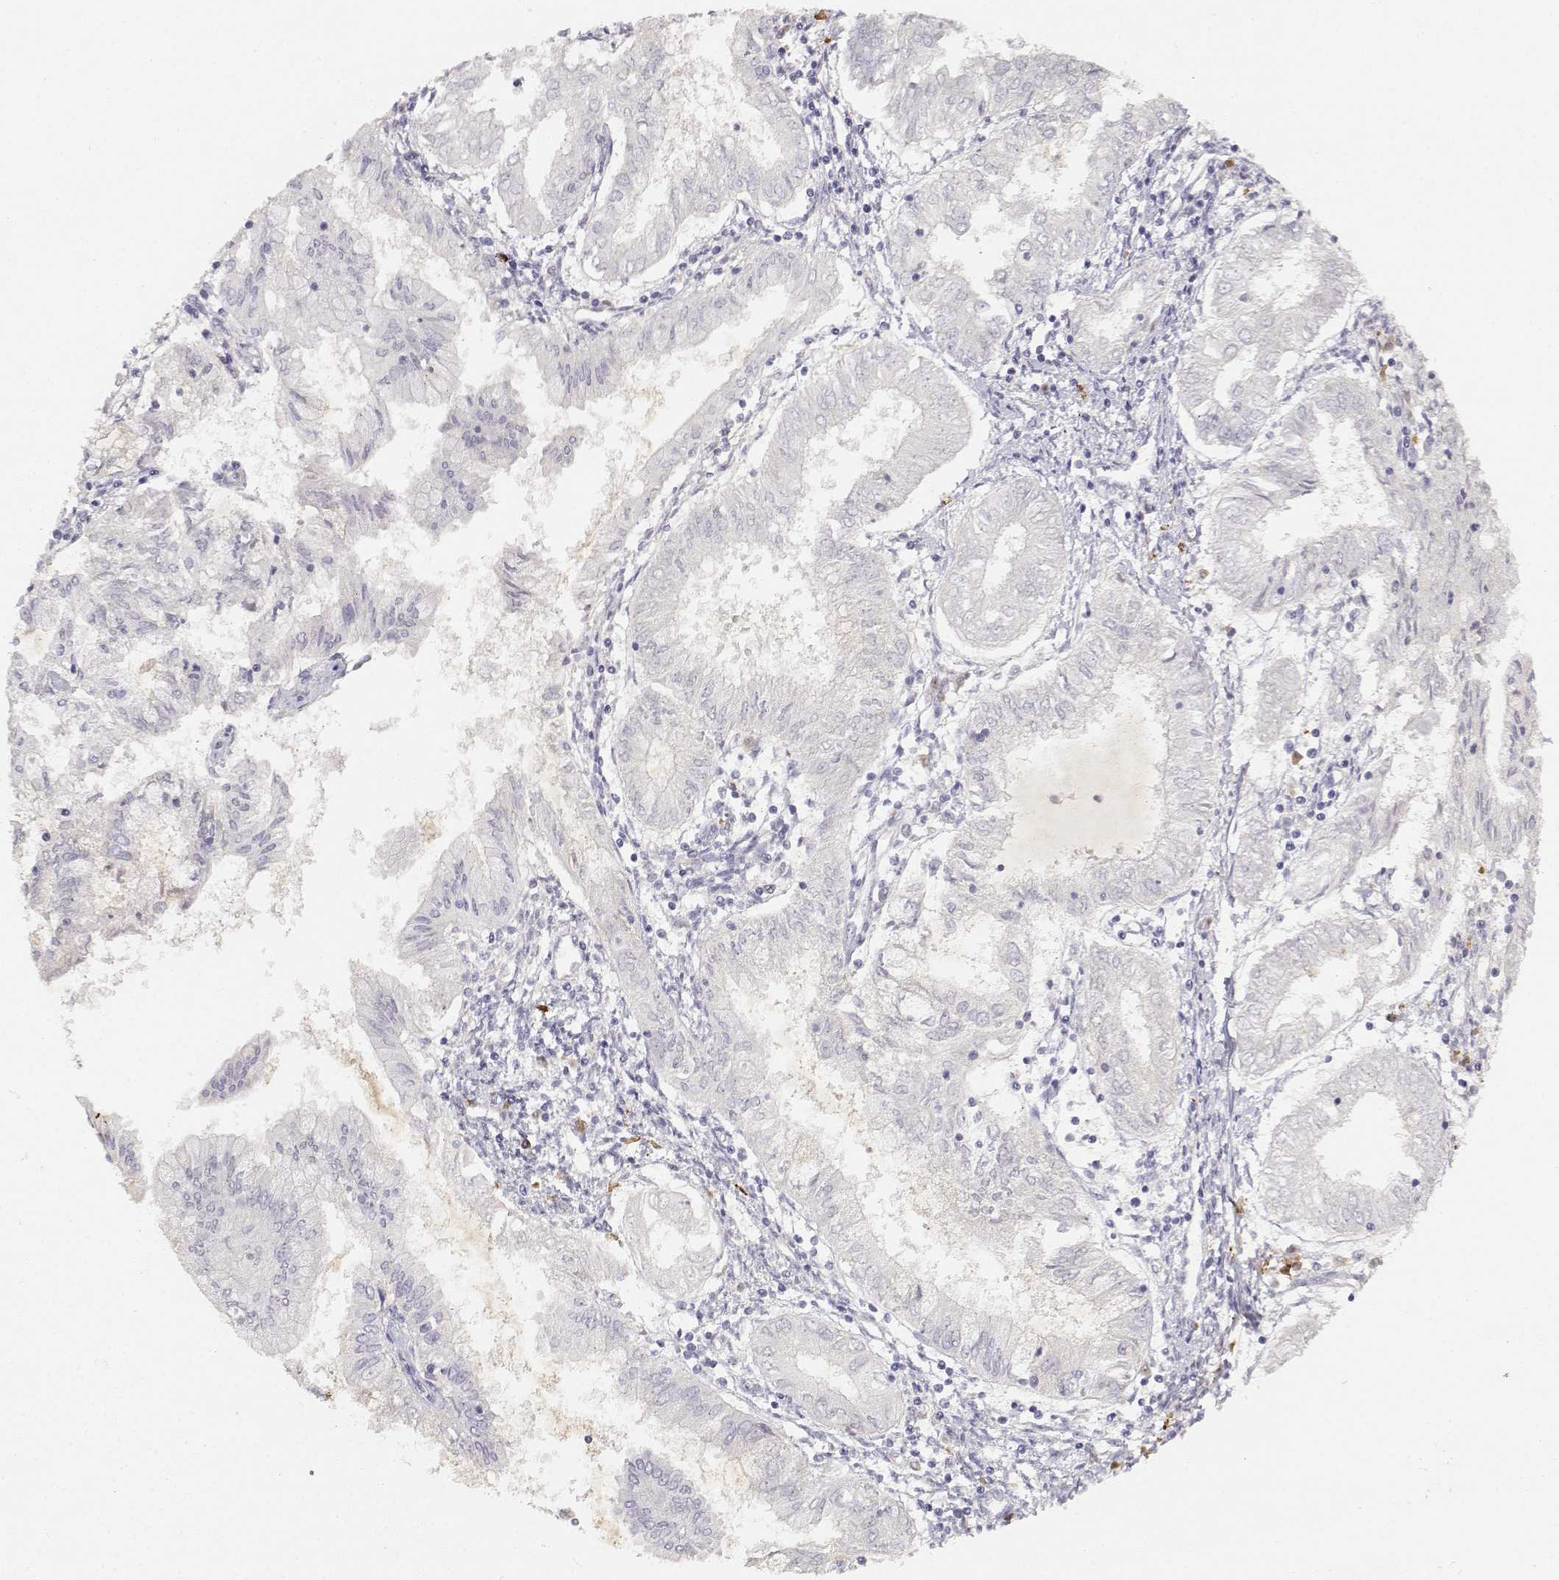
{"staining": {"intensity": "negative", "quantity": "none", "location": "none"}, "tissue": "endometrial cancer", "cell_type": "Tumor cells", "image_type": "cancer", "snomed": [{"axis": "morphology", "description": "Adenocarcinoma, NOS"}, {"axis": "topography", "description": "Endometrium"}], "caption": "Micrograph shows no protein expression in tumor cells of endometrial cancer tissue. The staining was performed using DAB (3,3'-diaminobenzidine) to visualize the protein expression in brown, while the nuclei were stained in blue with hematoxylin (Magnification: 20x).", "gene": "EAF2", "patient": {"sex": "female", "age": 68}}